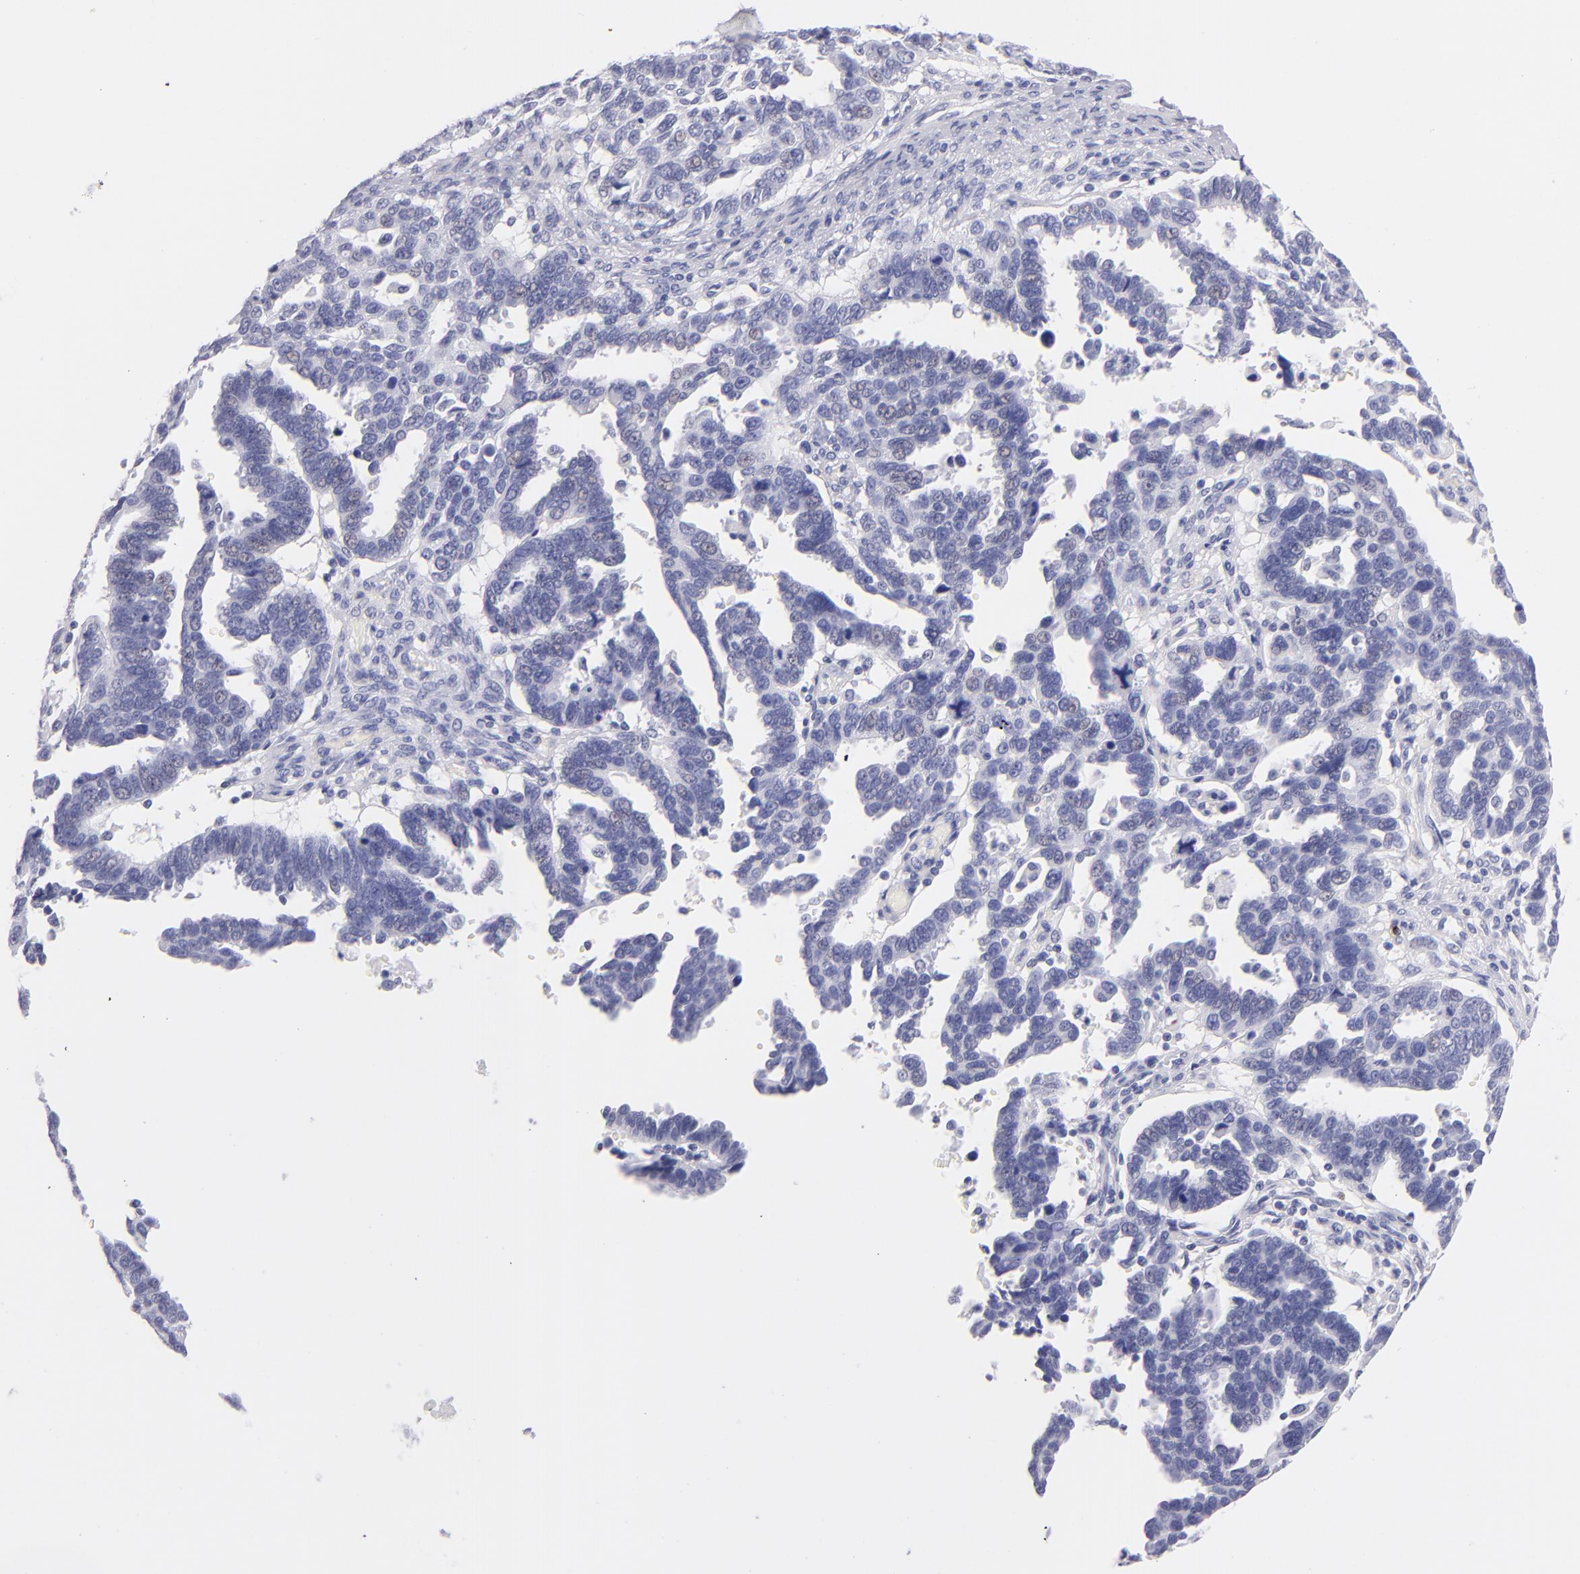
{"staining": {"intensity": "negative", "quantity": "none", "location": "none"}, "tissue": "ovarian cancer", "cell_type": "Tumor cells", "image_type": "cancer", "snomed": [{"axis": "morphology", "description": "Carcinoma, endometroid"}, {"axis": "morphology", "description": "Cystadenocarcinoma, serous, NOS"}, {"axis": "topography", "description": "Ovary"}], "caption": "IHC micrograph of neoplastic tissue: serous cystadenocarcinoma (ovarian) stained with DAB (3,3'-diaminobenzidine) displays no significant protein positivity in tumor cells.", "gene": "PRF1", "patient": {"sex": "female", "age": 45}}